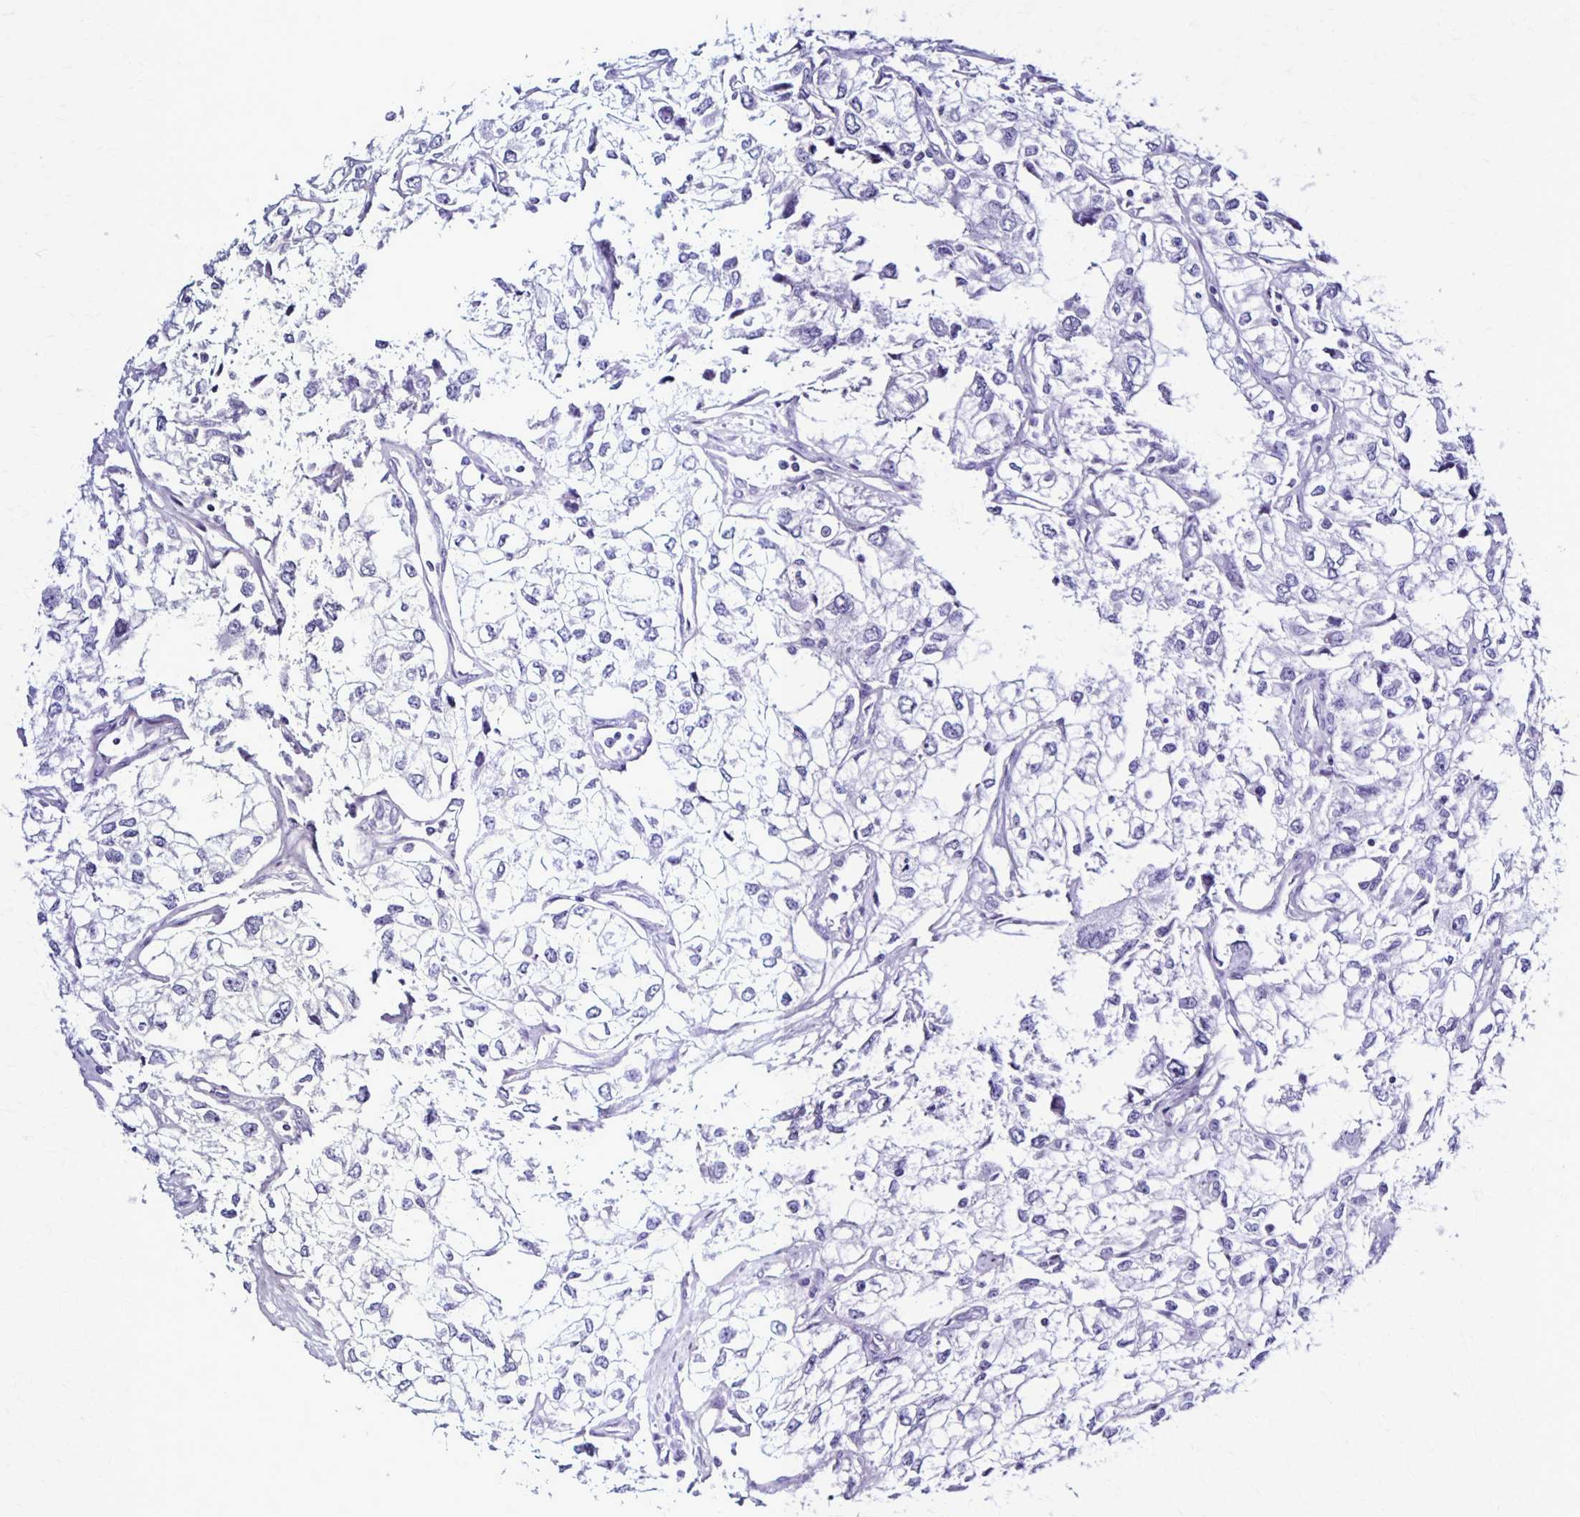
{"staining": {"intensity": "negative", "quantity": "none", "location": "none"}, "tissue": "renal cancer", "cell_type": "Tumor cells", "image_type": "cancer", "snomed": [{"axis": "morphology", "description": "Adenocarcinoma, NOS"}, {"axis": "topography", "description": "Kidney"}], "caption": "High magnification brightfield microscopy of adenocarcinoma (renal) stained with DAB (3,3'-diaminobenzidine) (brown) and counterstained with hematoxylin (blue): tumor cells show no significant expression. The staining is performed using DAB brown chromogen with nuclei counter-stained in using hematoxylin.", "gene": "PLXNA4", "patient": {"sex": "female", "age": 59}}